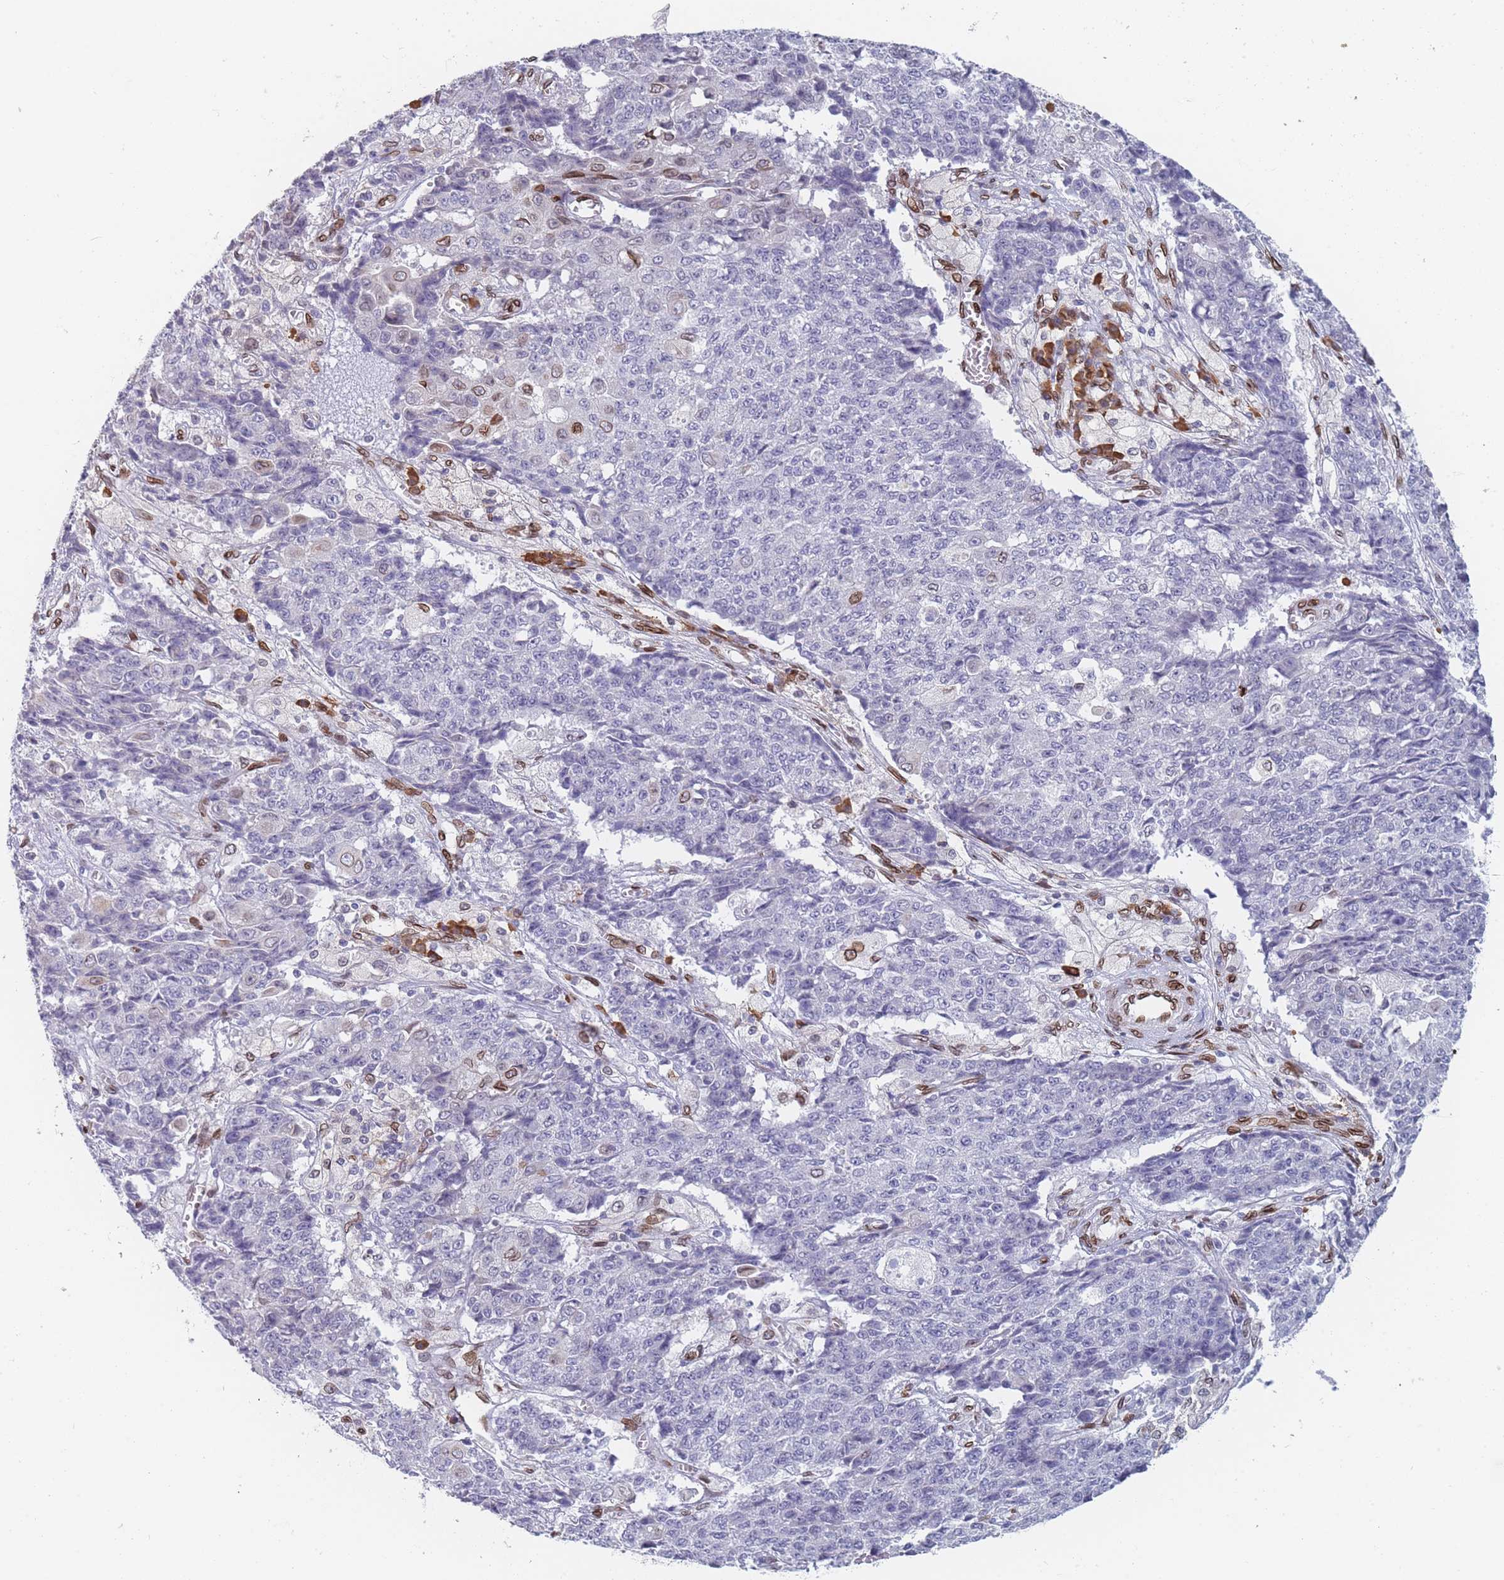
{"staining": {"intensity": "negative", "quantity": "none", "location": "none"}, "tissue": "ovarian cancer", "cell_type": "Tumor cells", "image_type": "cancer", "snomed": [{"axis": "morphology", "description": "Carcinoma, endometroid"}, {"axis": "topography", "description": "Ovary"}], "caption": "The micrograph displays no staining of tumor cells in ovarian cancer.", "gene": "ZBTB1", "patient": {"sex": "female", "age": 42}}